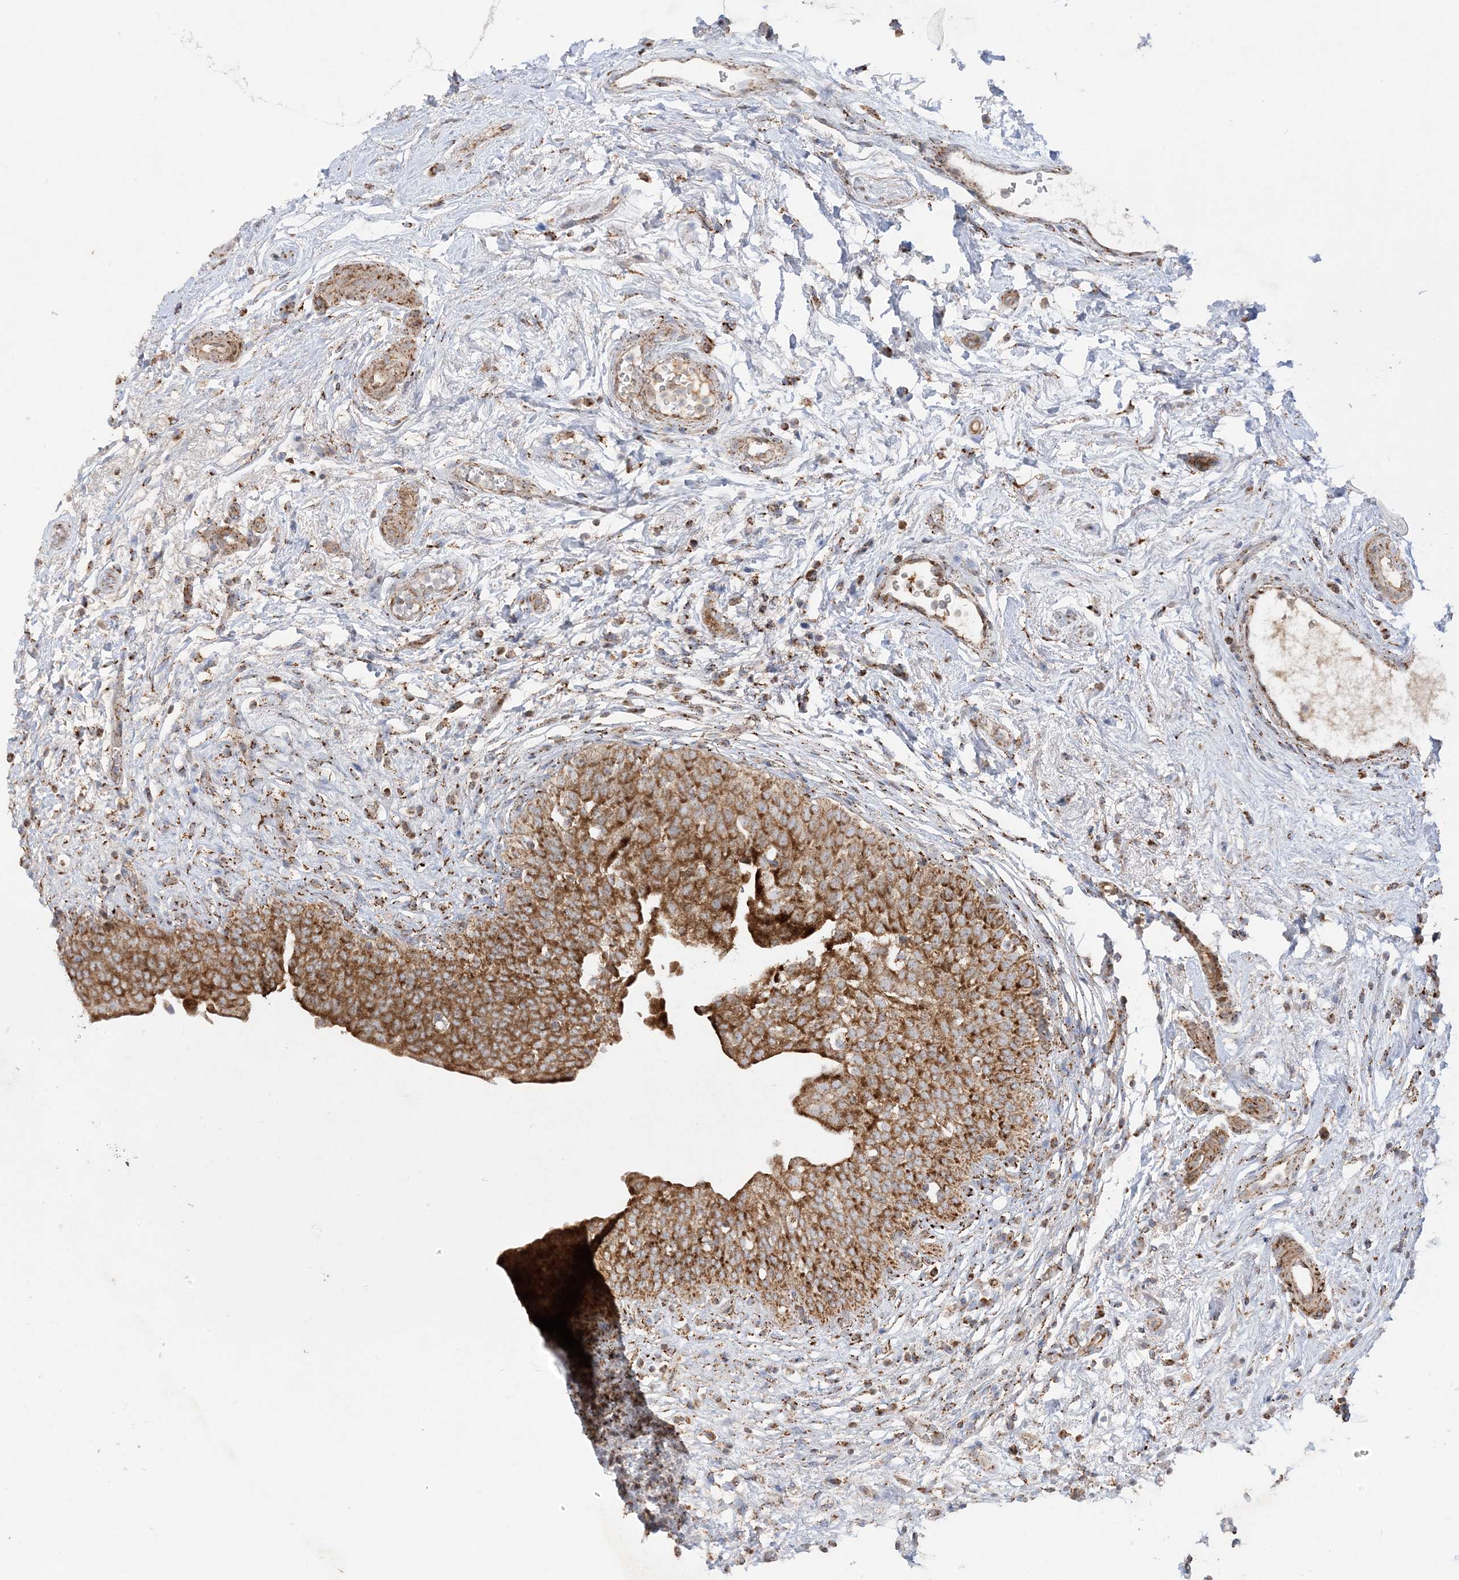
{"staining": {"intensity": "strong", "quantity": ">75%", "location": "cytoplasmic/membranous"}, "tissue": "urinary bladder", "cell_type": "Urothelial cells", "image_type": "normal", "snomed": [{"axis": "morphology", "description": "Normal tissue, NOS"}, {"axis": "topography", "description": "Urinary bladder"}], "caption": "IHC photomicrograph of unremarkable urinary bladder: human urinary bladder stained using immunohistochemistry (IHC) displays high levels of strong protein expression localized specifically in the cytoplasmic/membranous of urothelial cells, appearing as a cytoplasmic/membranous brown color.", "gene": "NDUFAF3", "patient": {"sex": "male", "age": 83}}